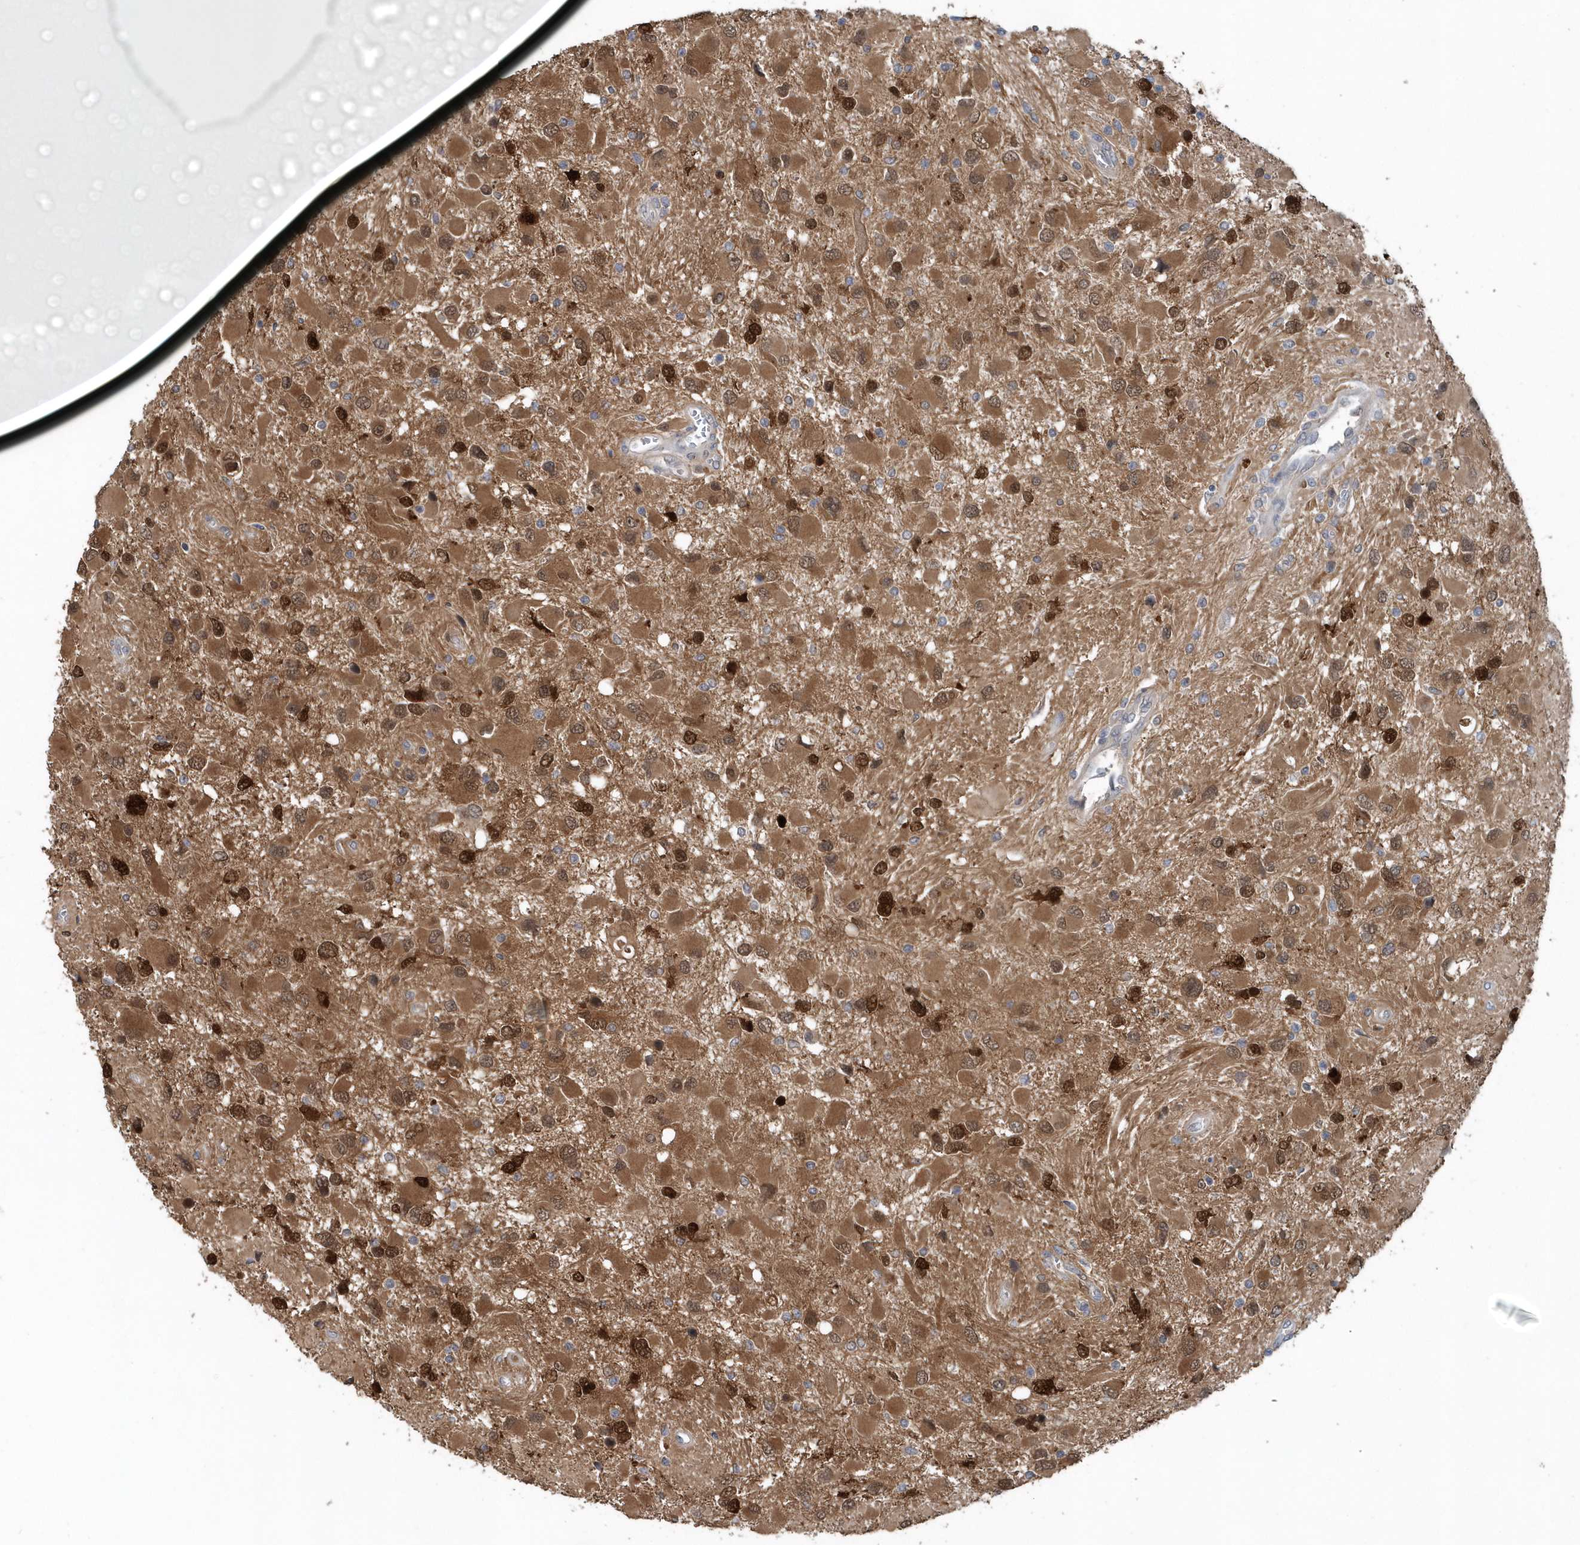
{"staining": {"intensity": "strong", "quantity": ">75%", "location": "cytoplasmic/membranous,nuclear"}, "tissue": "glioma", "cell_type": "Tumor cells", "image_type": "cancer", "snomed": [{"axis": "morphology", "description": "Glioma, malignant, High grade"}, {"axis": "topography", "description": "Brain"}], "caption": "Malignant high-grade glioma was stained to show a protein in brown. There is high levels of strong cytoplasmic/membranous and nuclear staining in approximately >75% of tumor cells.", "gene": "PFN2", "patient": {"sex": "male", "age": 53}}